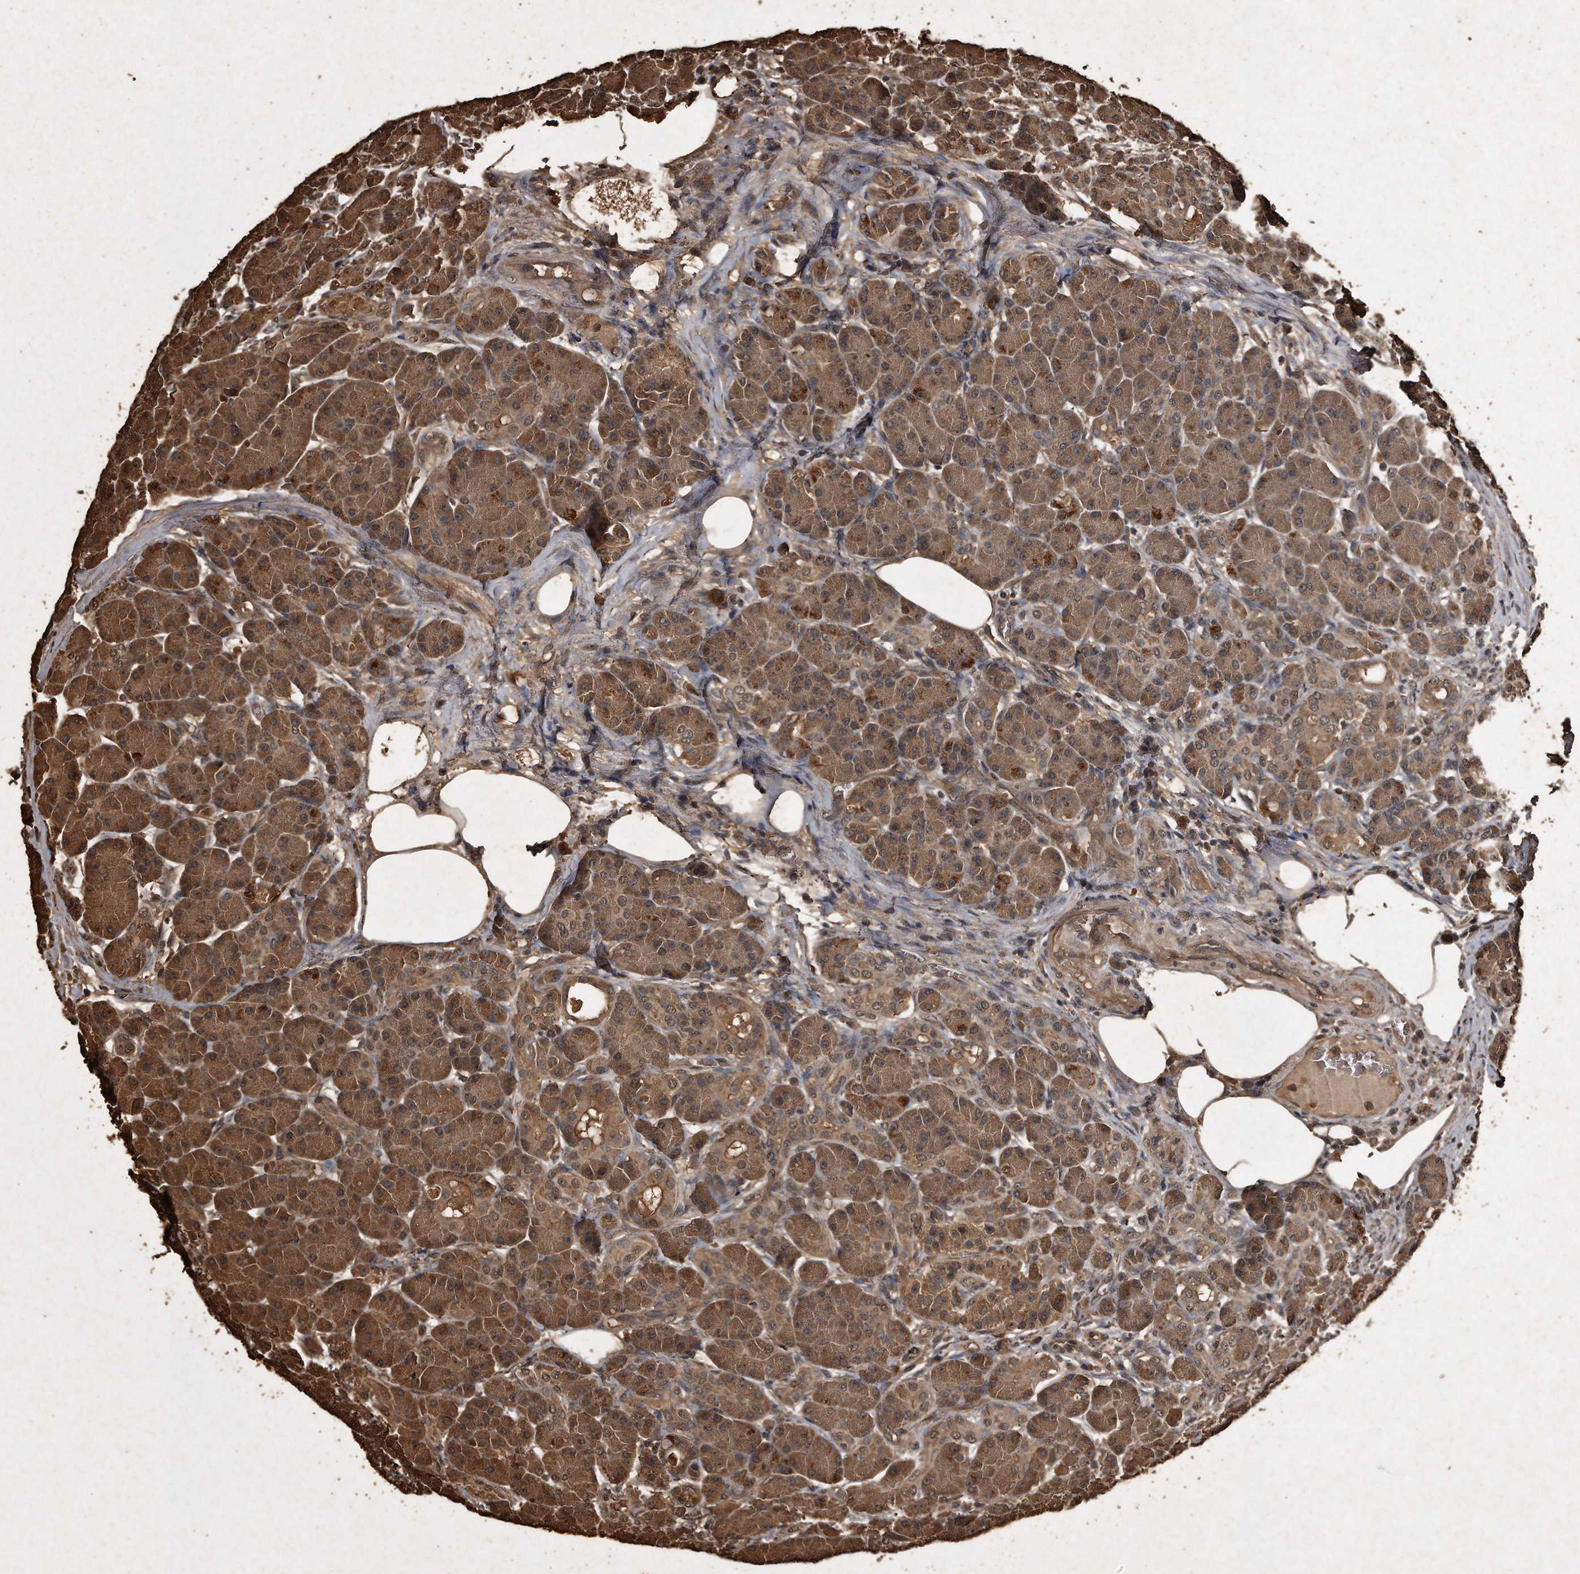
{"staining": {"intensity": "moderate", "quantity": ">75%", "location": "cytoplasmic/membranous"}, "tissue": "pancreas", "cell_type": "Exocrine glandular cells", "image_type": "normal", "snomed": [{"axis": "morphology", "description": "Normal tissue, NOS"}, {"axis": "topography", "description": "Pancreas"}], "caption": "Exocrine glandular cells demonstrate medium levels of moderate cytoplasmic/membranous positivity in approximately >75% of cells in benign pancreas.", "gene": "CFLAR", "patient": {"sex": "male", "age": 63}}